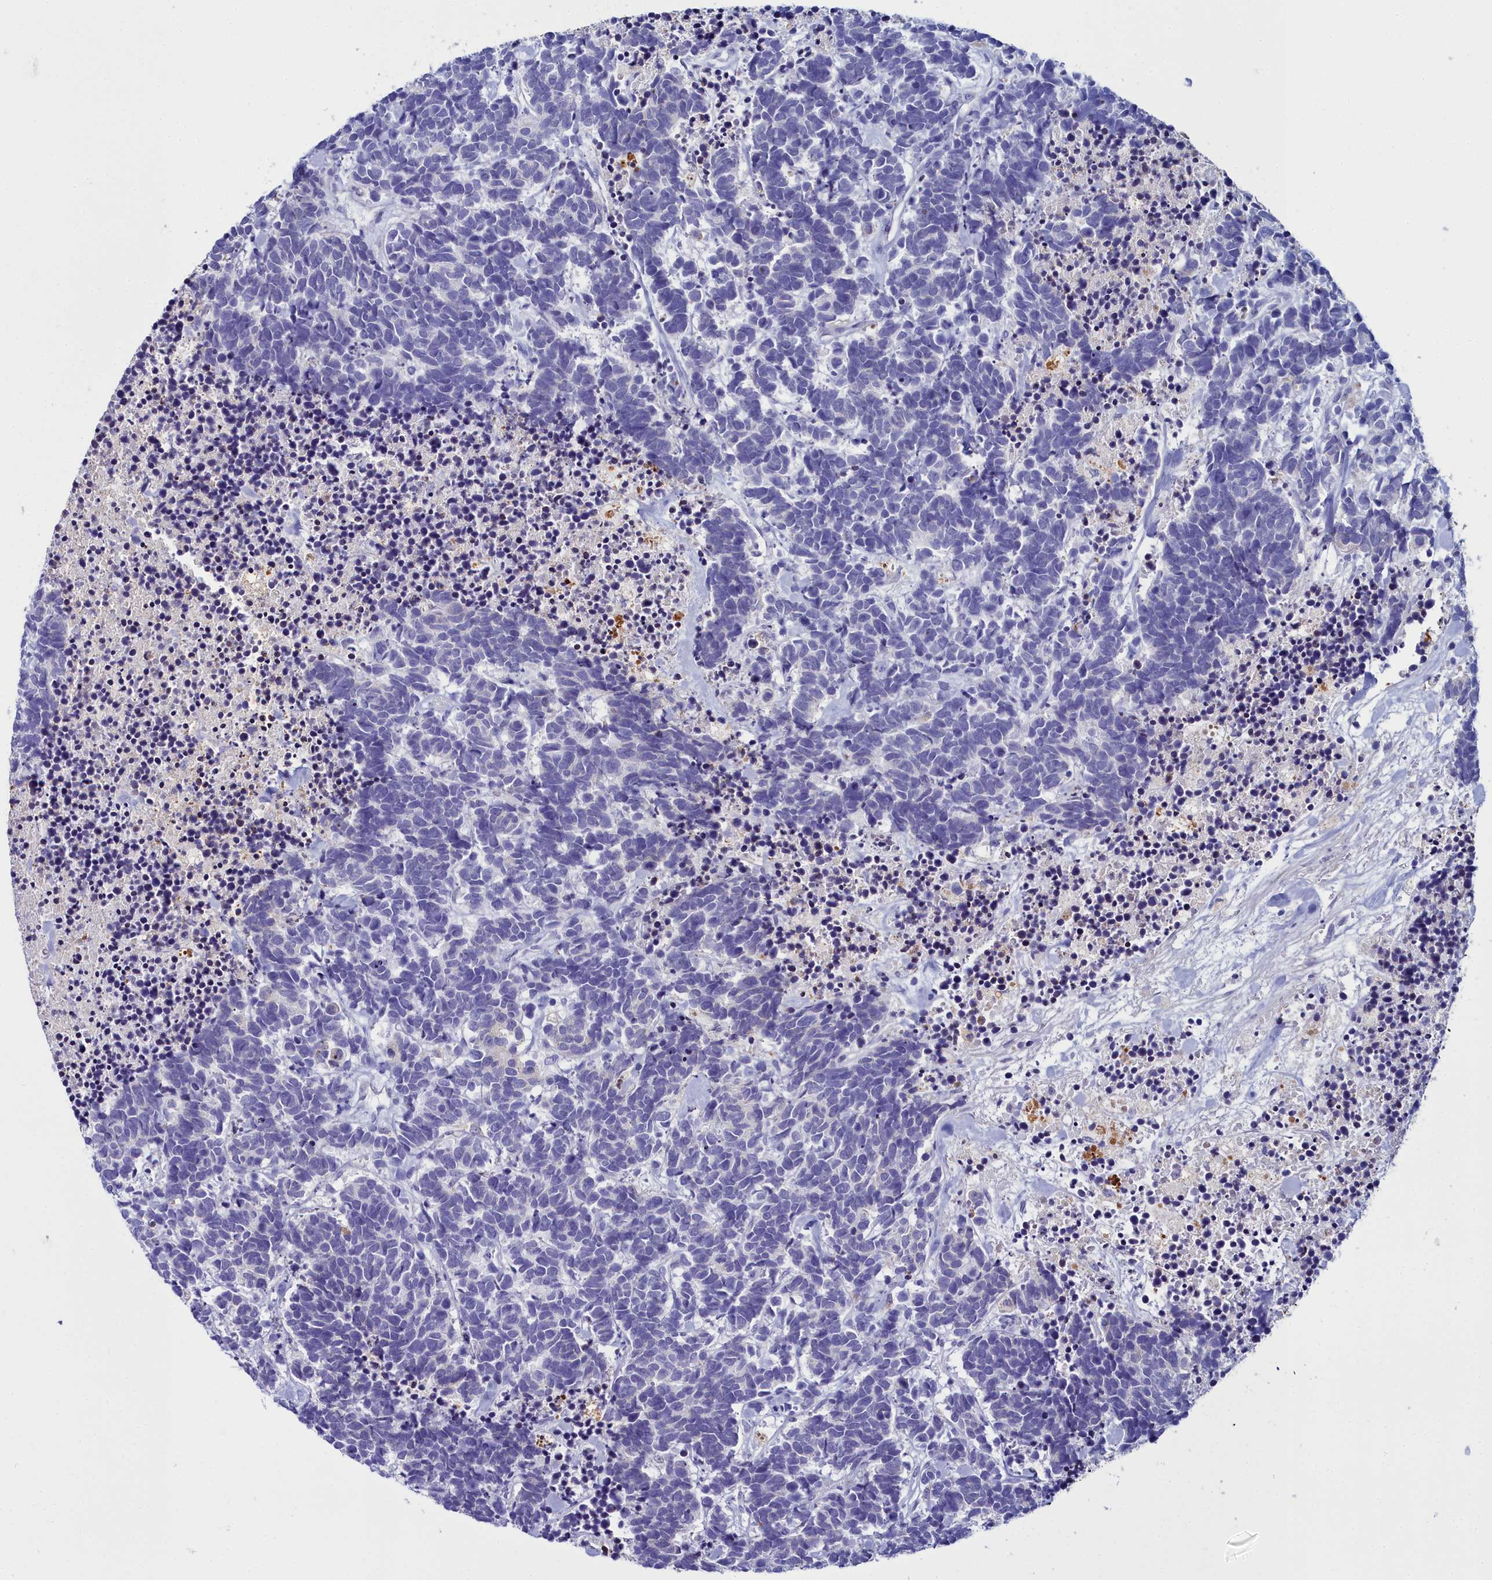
{"staining": {"intensity": "negative", "quantity": "none", "location": "none"}, "tissue": "carcinoid", "cell_type": "Tumor cells", "image_type": "cancer", "snomed": [{"axis": "morphology", "description": "Carcinoma, NOS"}, {"axis": "morphology", "description": "Carcinoid, malignant, NOS"}, {"axis": "topography", "description": "Prostate"}], "caption": "Human malignant carcinoid stained for a protein using immunohistochemistry (IHC) shows no expression in tumor cells.", "gene": "ELAPOR2", "patient": {"sex": "male", "age": 57}}